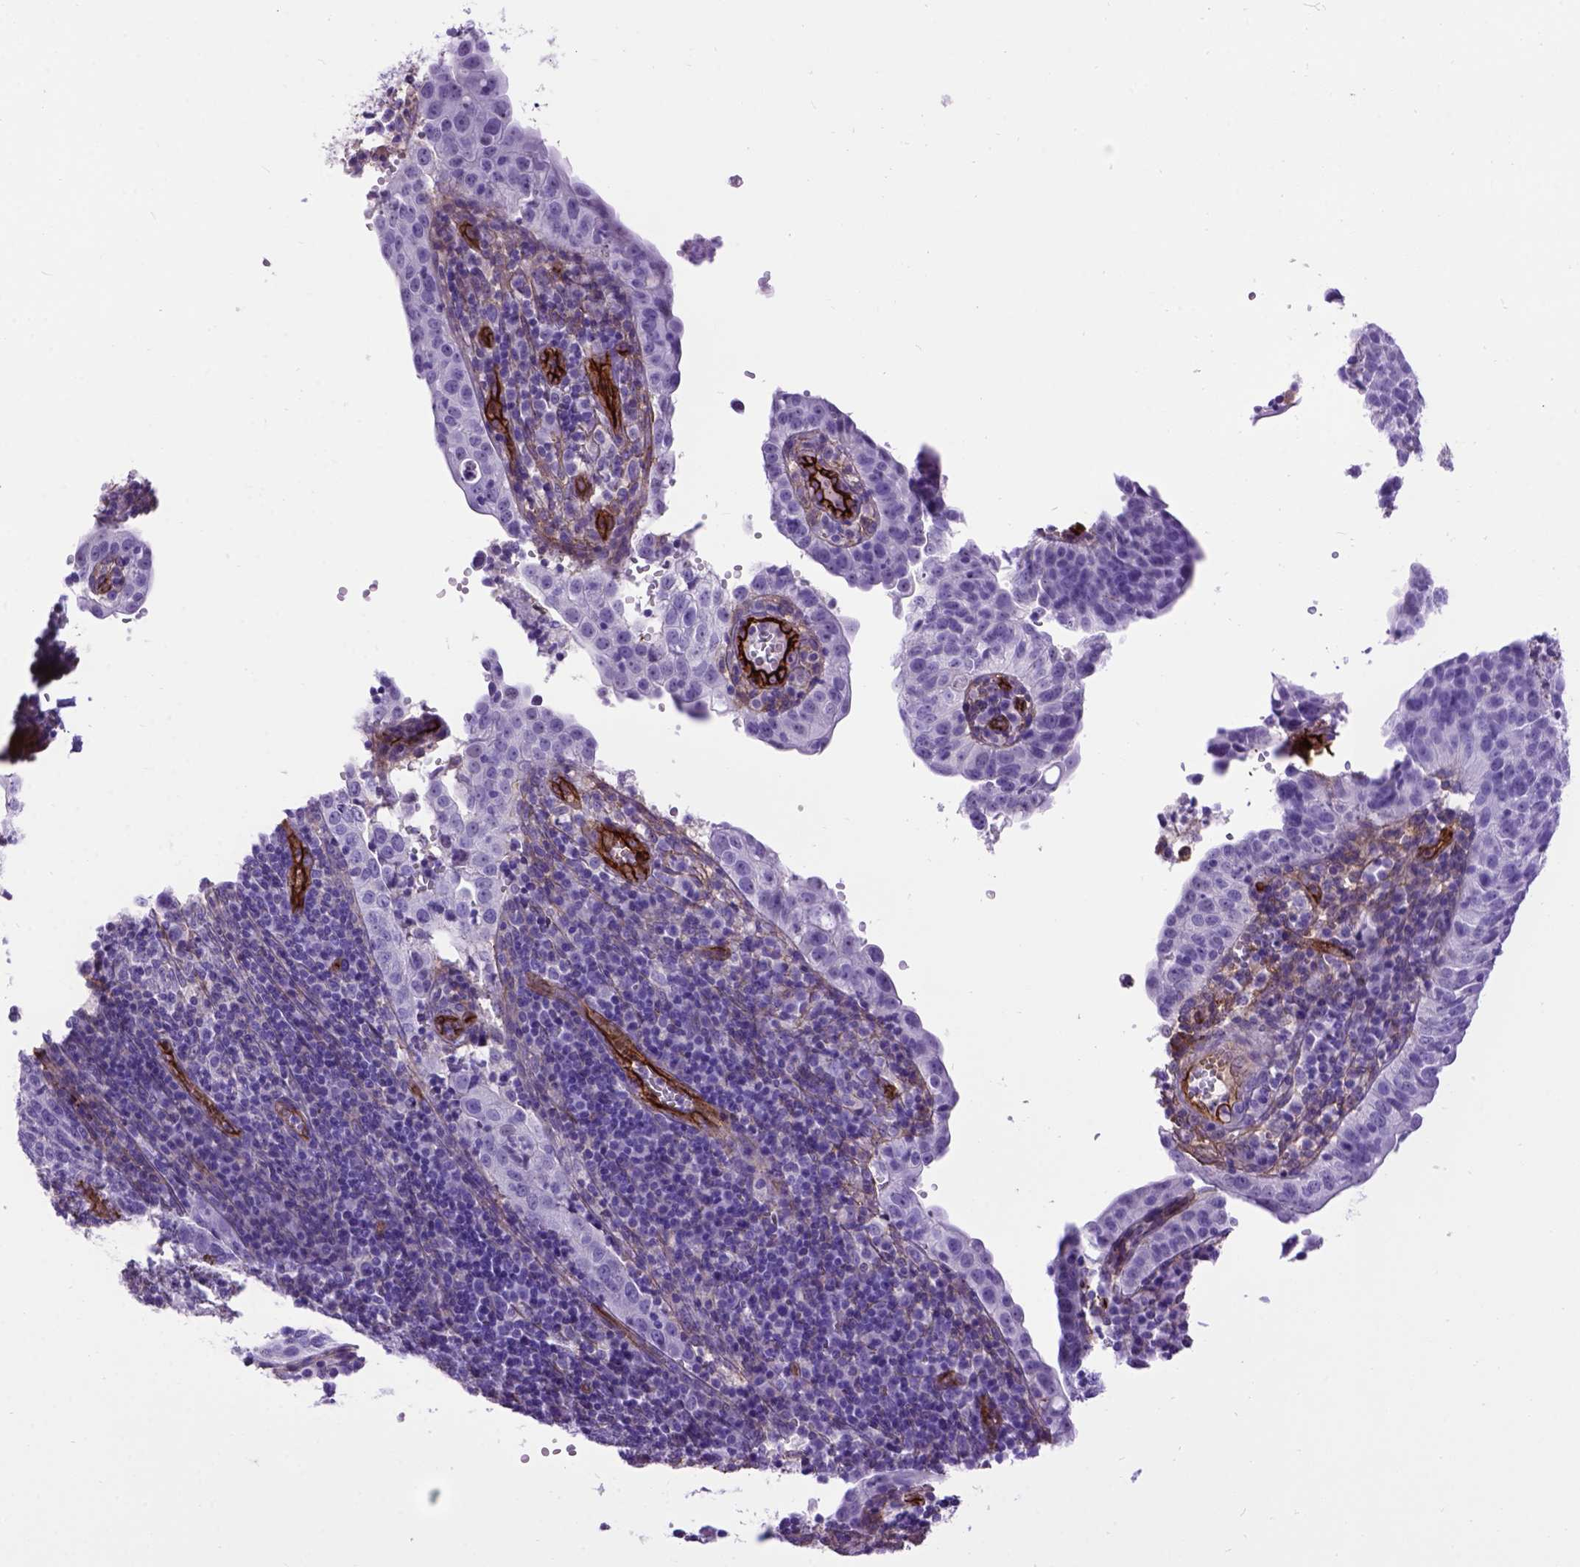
{"staining": {"intensity": "negative", "quantity": "none", "location": "none"}, "tissue": "cervical cancer", "cell_type": "Tumor cells", "image_type": "cancer", "snomed": [{"axis": "morphology", "description": "Squamous cell carcinoma, NOS"}, {"axis": "topography", "description": "Cervix"}], "caption": "IHC histopathology image of cervical cancer (squamous cell carcinoma) stained for a protein (brown), which demonstrates no positivity in tumor cells.", "gene": "ENG", "patient": {"sex": "female", "age": 39}}